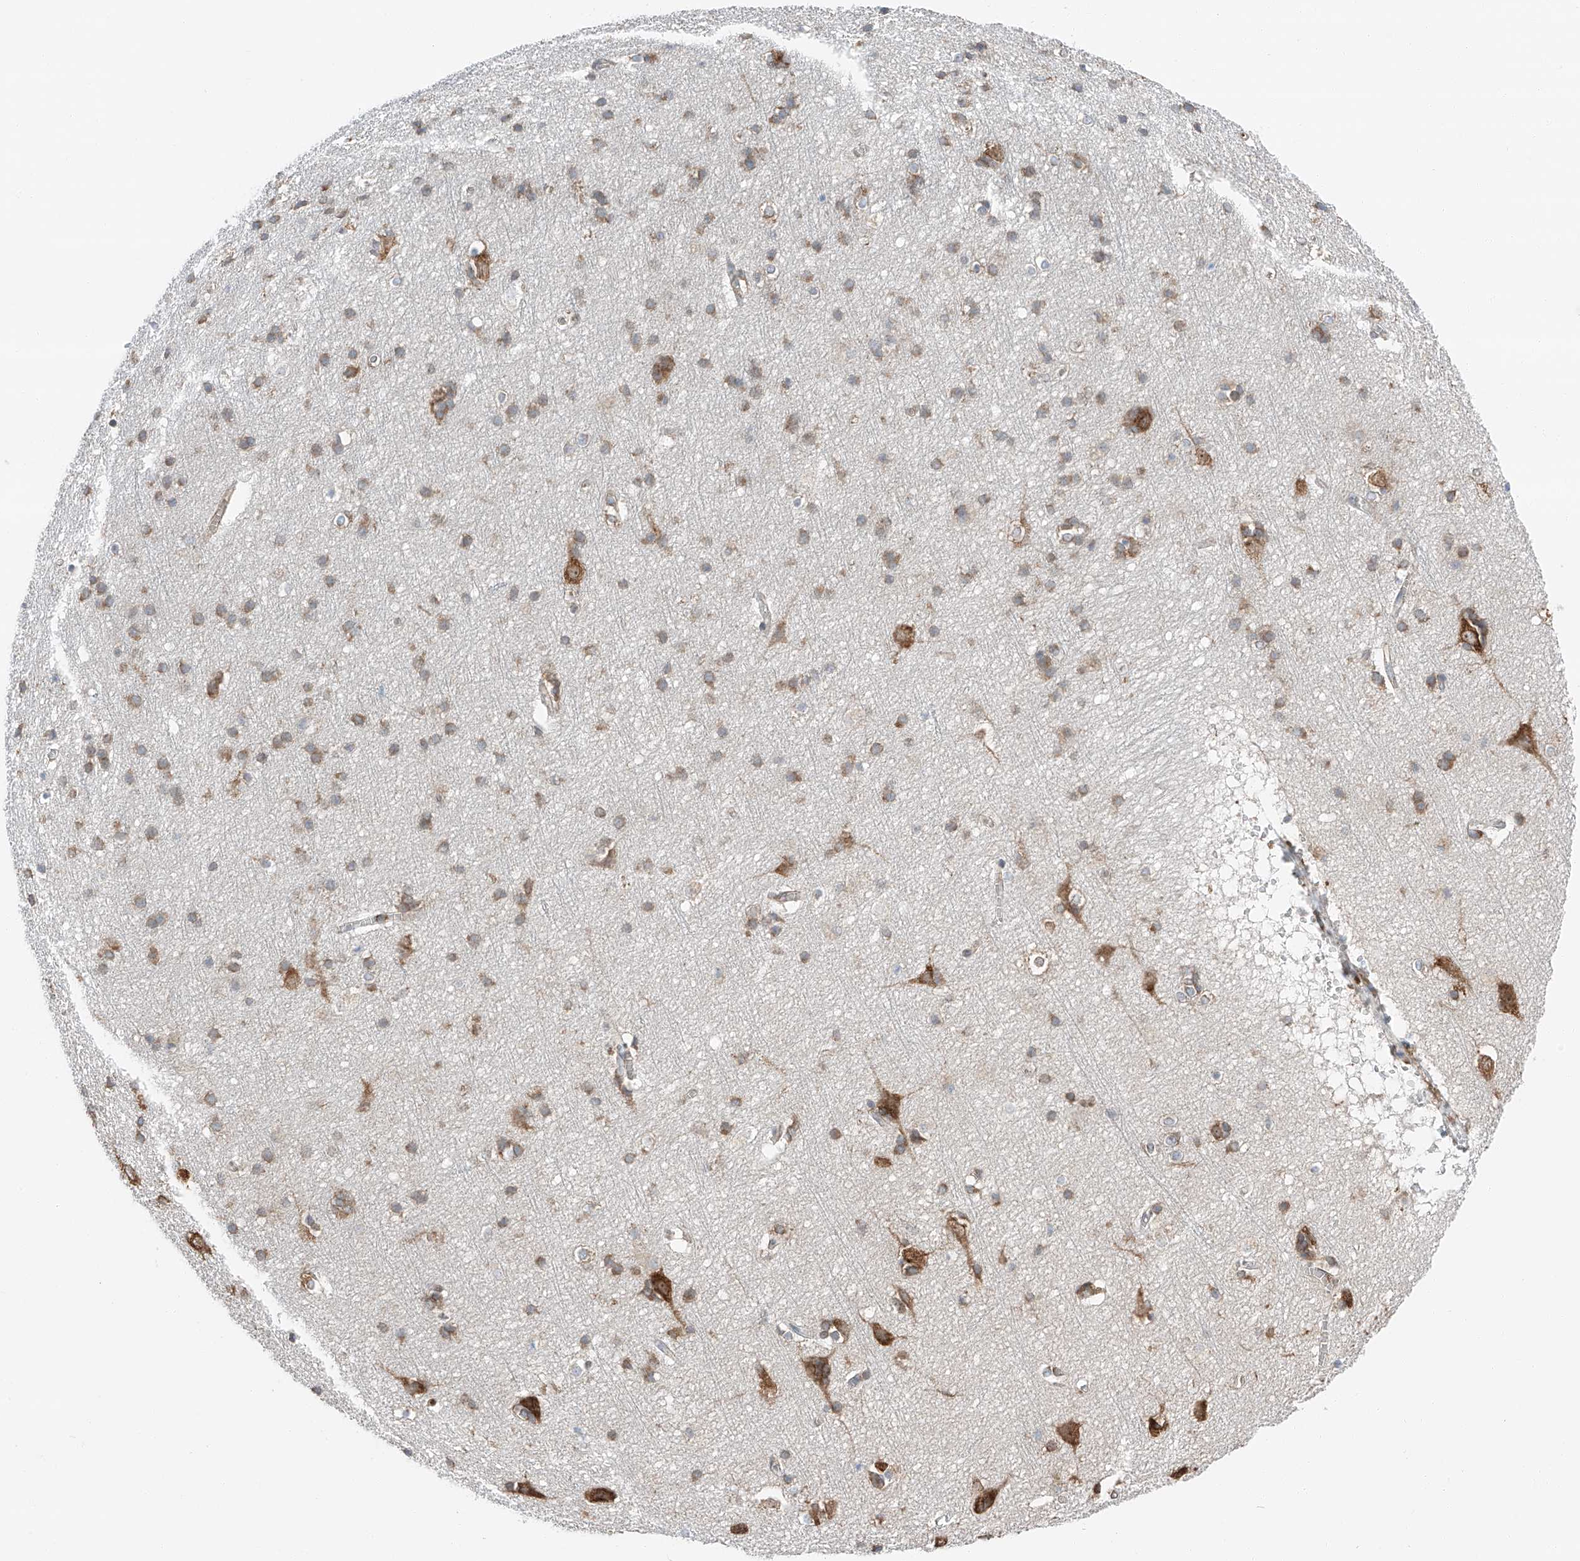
{"staining": {"intensity": "weak", "quantity": "<25%", "location": "cytoplasmic/membranous"}, "tissue": "cerebral cortex", "cell_type": "Endothelial cells", "image_type": "normal", "snomed": [{"axis": "morphology", "description": "Normal tissue, NOS"}, {"axis": "topography", "description": "Cerebral cortex"}], "caption": "High power microscopy photomicrograph of an immunohistochemistry (IHC) histopathology image of normal cerebral cortex, revealing no significant staining in endothelial cells.", "gene": "ZC3H15", "patient": {"sex": "male", "age": 54}}